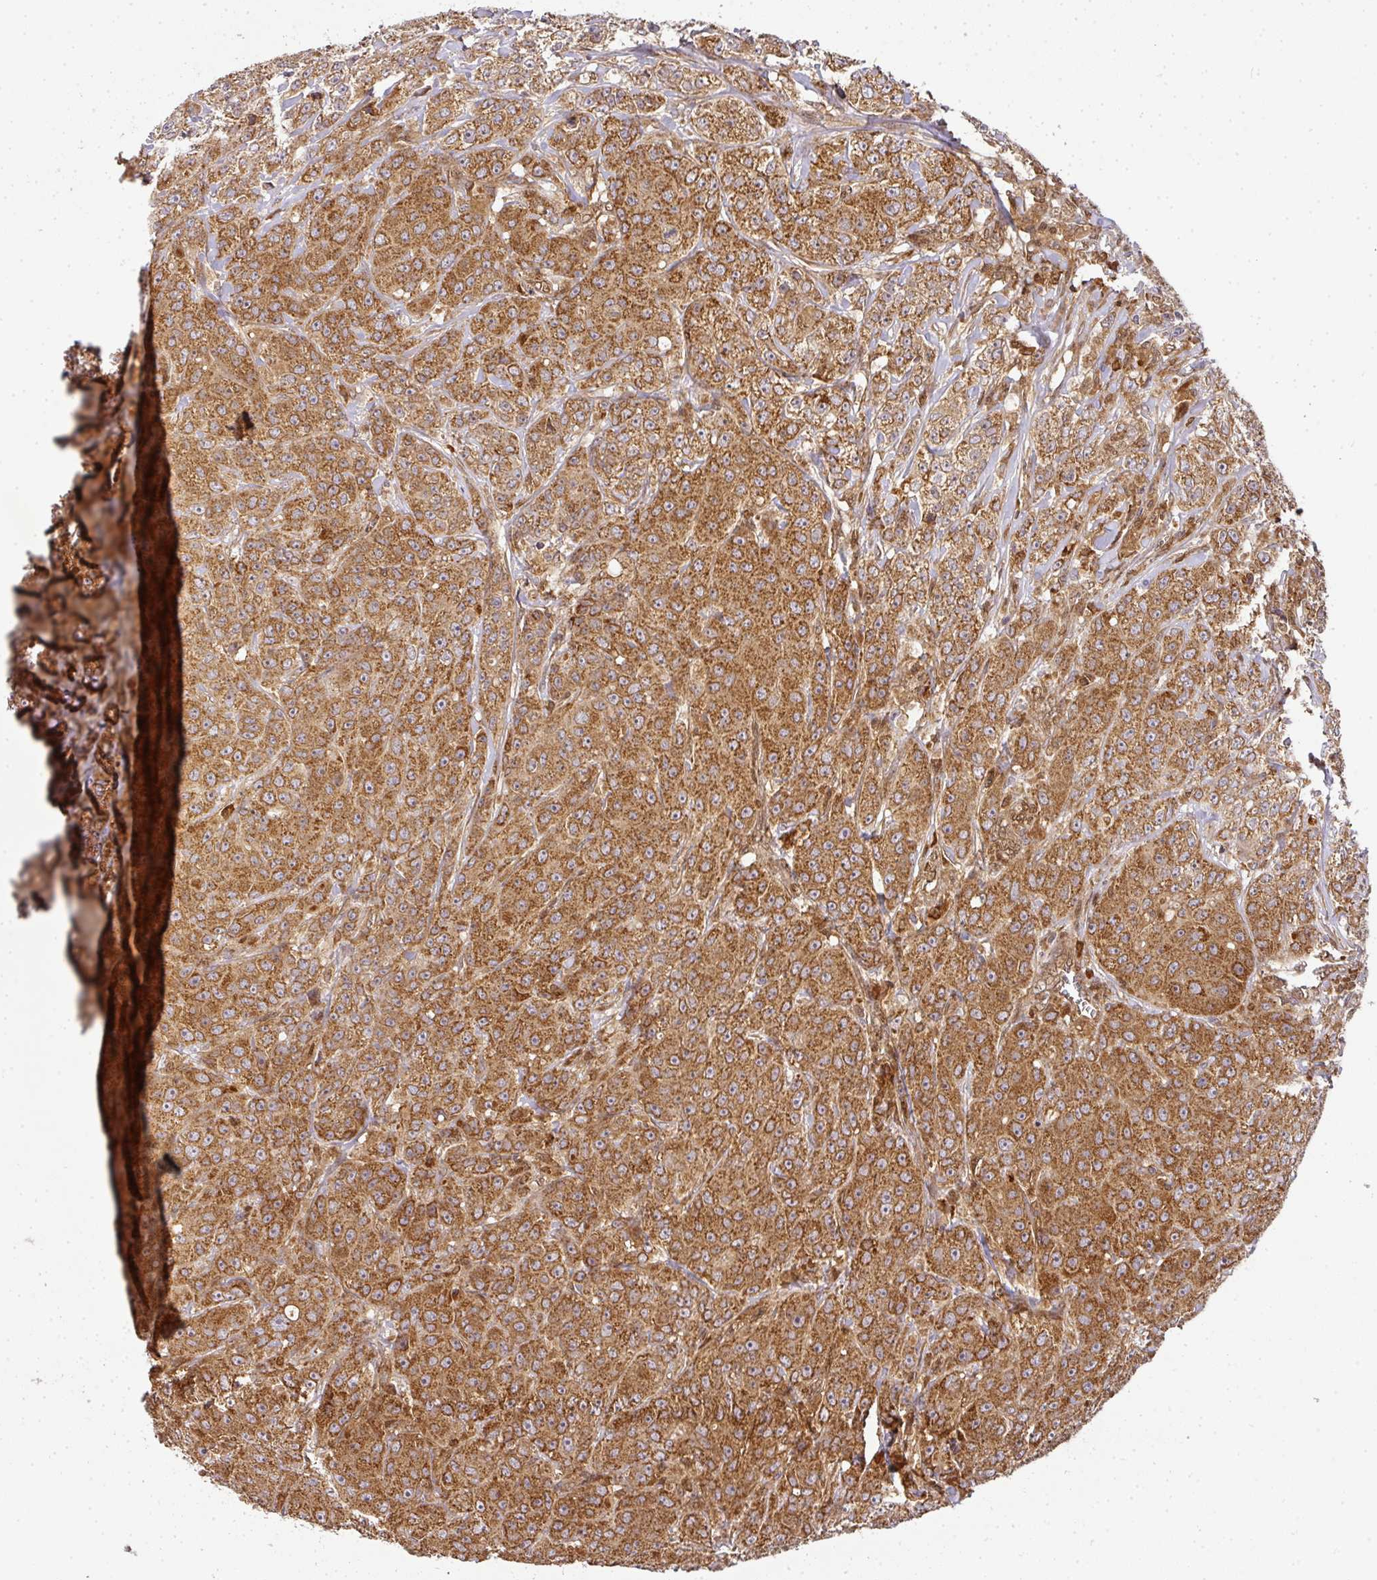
{"staining": {"intensity": "strong", "quantity": ">75%", "location": "cytoplasmic/membranous"}, "tissue": "breast cancer", "cell_type": "Tumor cells", "image_type": "cancer", "snomed": [{"axis": "morphology", "description": "Duct carcinoma"}, {"axis": "topography", "description": "Breast"}], "caption": "This image shows IHC staining of human breast intraductal carcinoma, with high strong cytoplasmic/membranous staining in approximately >75% of tumor cells.", "gene": "MALSU1", "patient": {"sex": "female", "age": 43}}